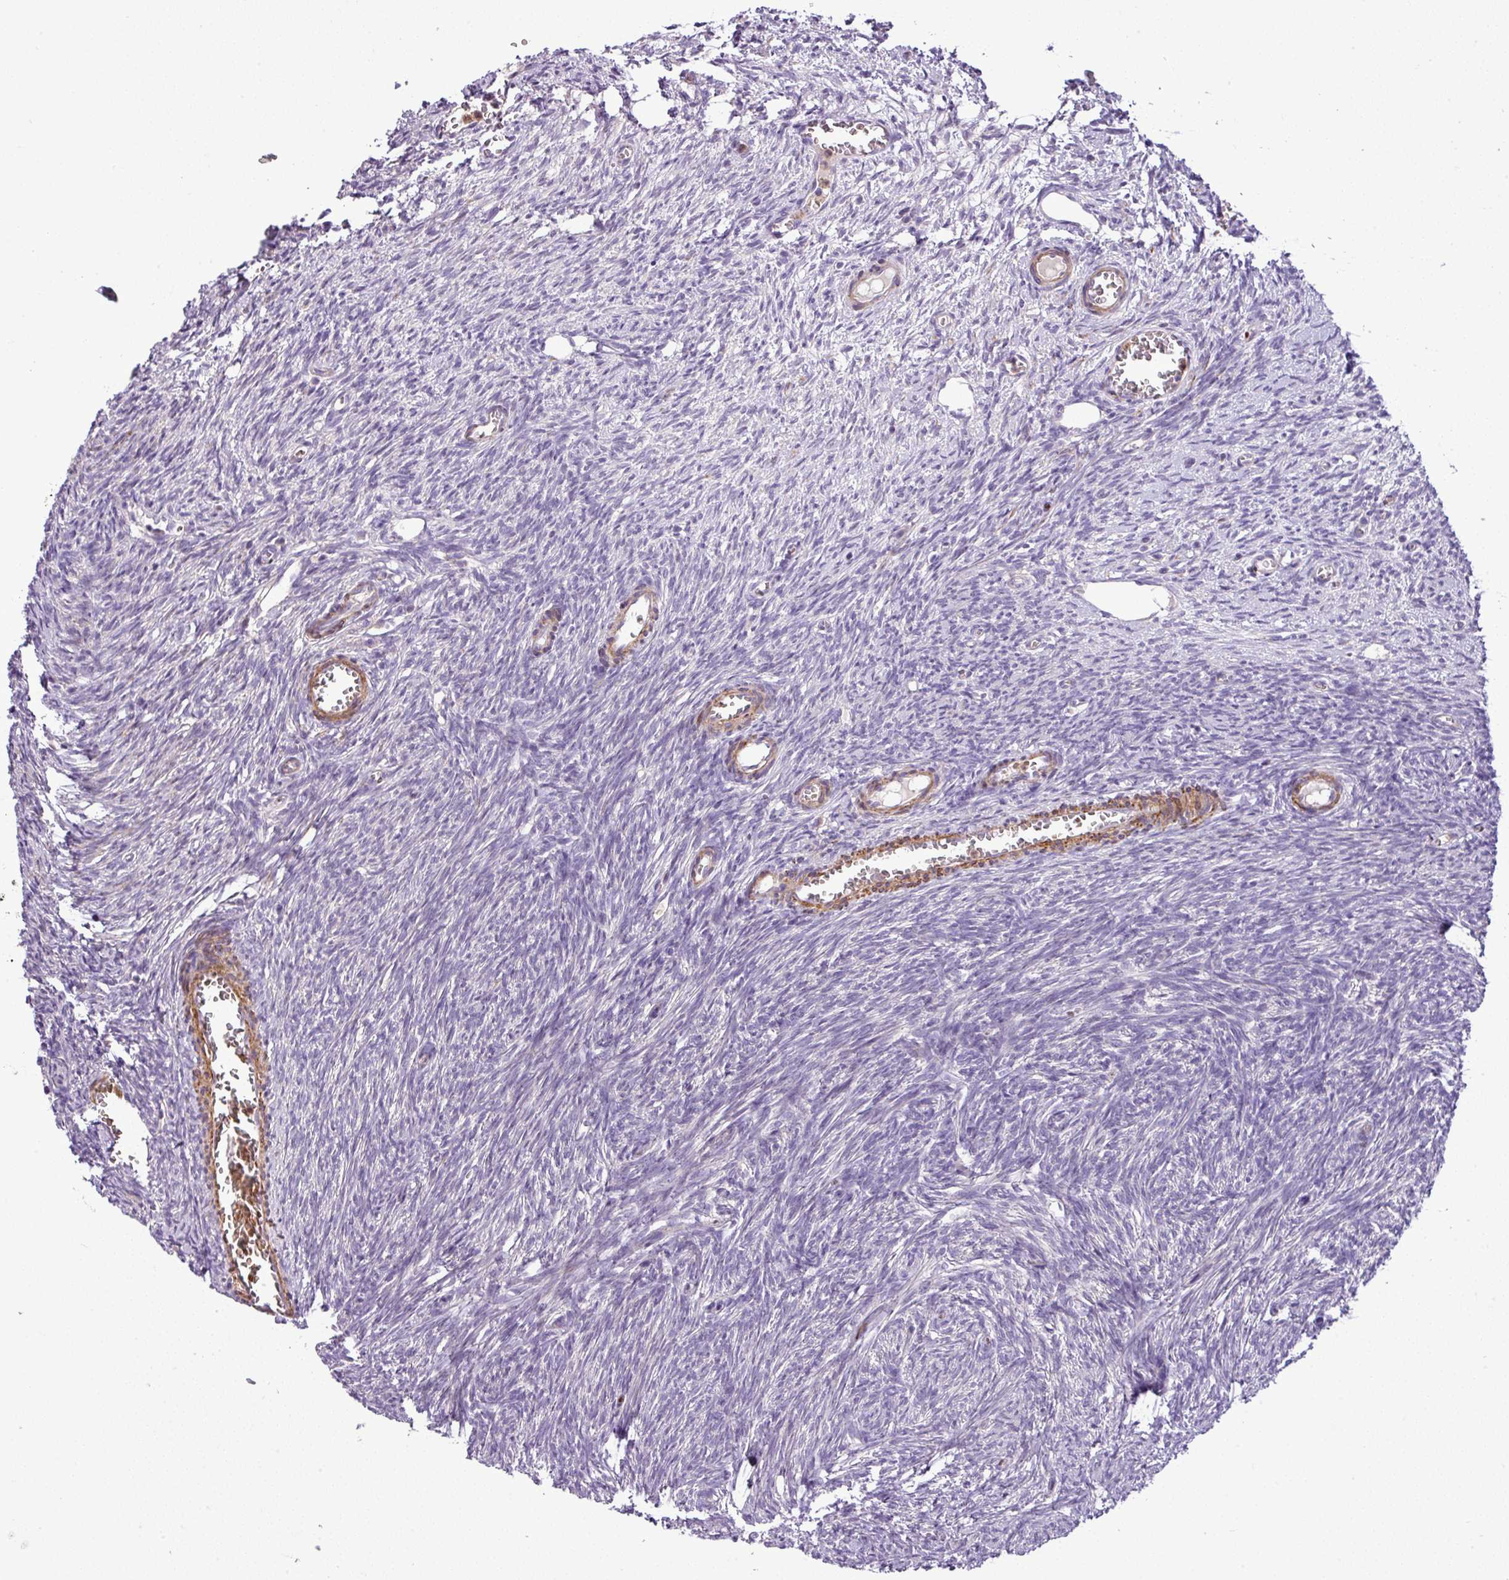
{"staining": {"intensity": "negative", "quantity": "none", "location": "none"}, "tissue": "ovary", "cell_type": "Ovarian stroma cells", "image_type": "normal", "snomed": [{"axis": "morphology", "description": "Normal tissue, NOS"}, {"axis": "topography", "description": "Ovary"}], "caption": "Immunohistochemistry of unremarkable human ovary demonstrates no positivity in ovarian stroma cells. (DAB (3,3'-diaminobenzidine) immunohistochemistry with hematoxylin counter stain).", "gene": "NBEAL2", "patient": {"sex": "female", "age": 44}}